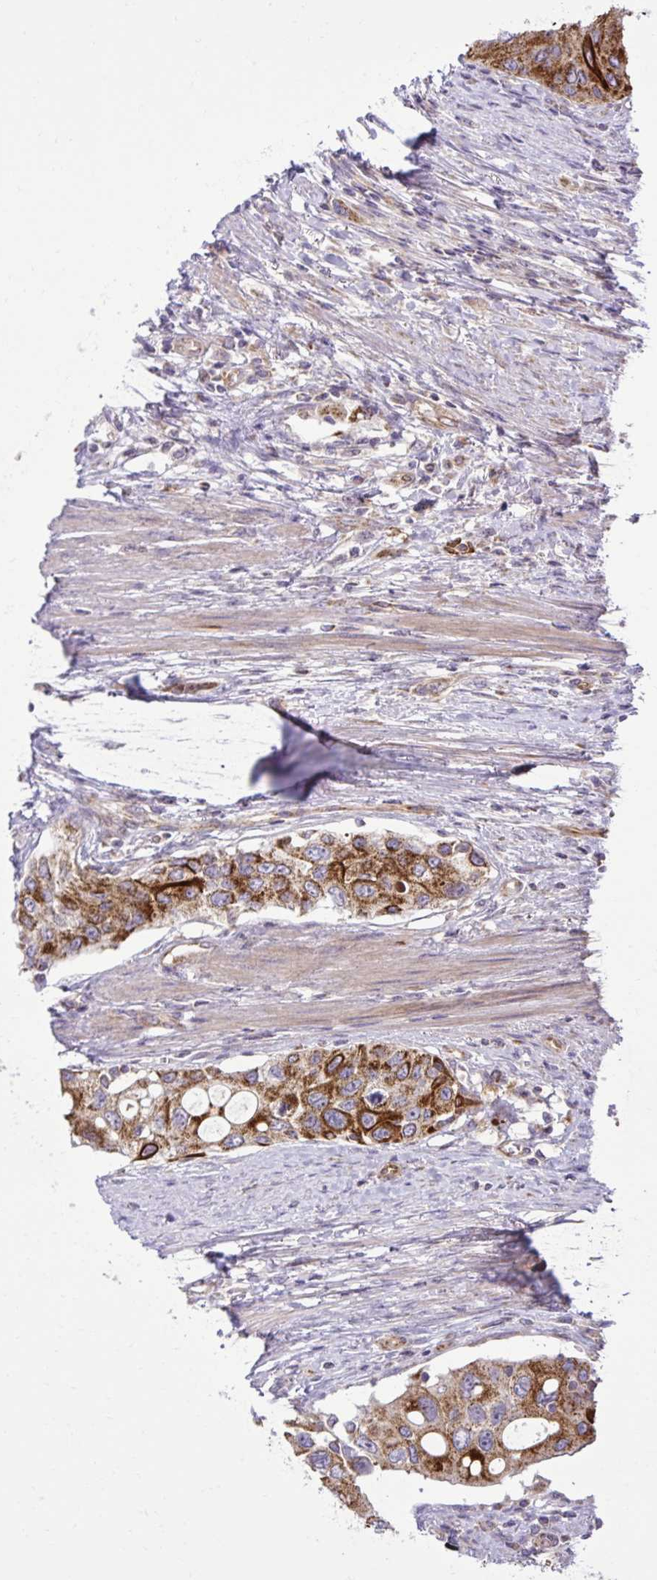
{"staining": {"intensity": "moderate", "quantity": ">75%", "location": "cytoplasmic/membranous"}, "tissue": "urothelial cancer", "cell_type": "Tumor cells", "image_type": "cancer", "snomed": [{"axis": "morphology", "description": "Urothelial carcinoma, High grade"}, {"axis": "topography", "description": "Urinary bladder"}], "caption": "Brown immunohistochemical staining in human urothelial carcinoma (high-grade) reveals moderate cytoplasmic/membranous positivity in approximately >75% of tumor cells.", "gene": "LIMS1", "patient": {"sex": "female", "age": 56}}